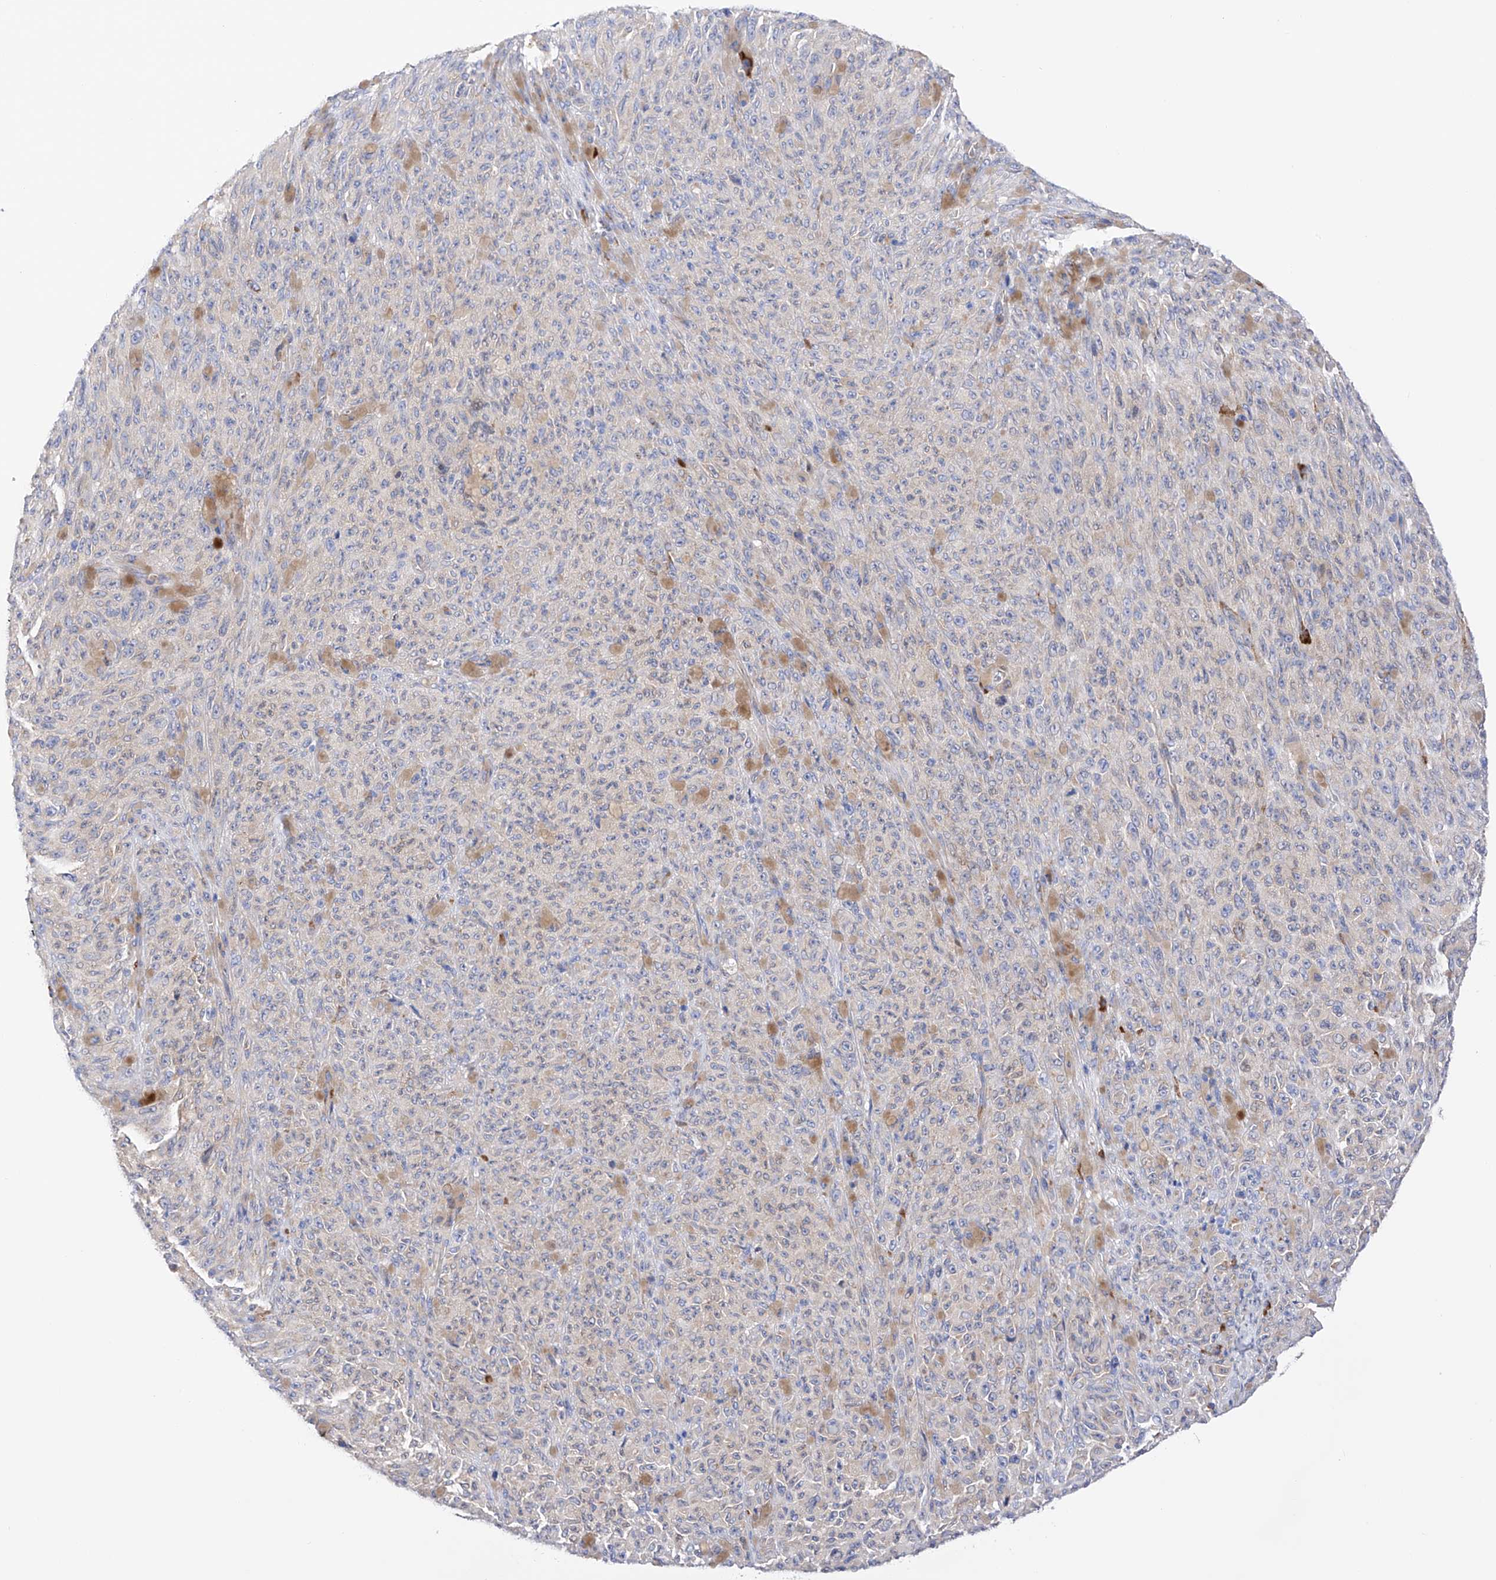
{"staining": {"intensity": "negative", "quantity": "none", "location": "none"}, "tissue": "melanoma", "cell_type": "Tumor cells", "image_type": "cancer", "snomed": [{"axis": "morphology", "description": "Malignant melanoma, NOS"}, {"axis": "topography", "description": "Skin"}], "caption": "Human melanoma stained for a protein using IHC reveals no staining in tumor cells.", "gene": "PDIA5", "patient": {"sex": "female", "age": 82}}